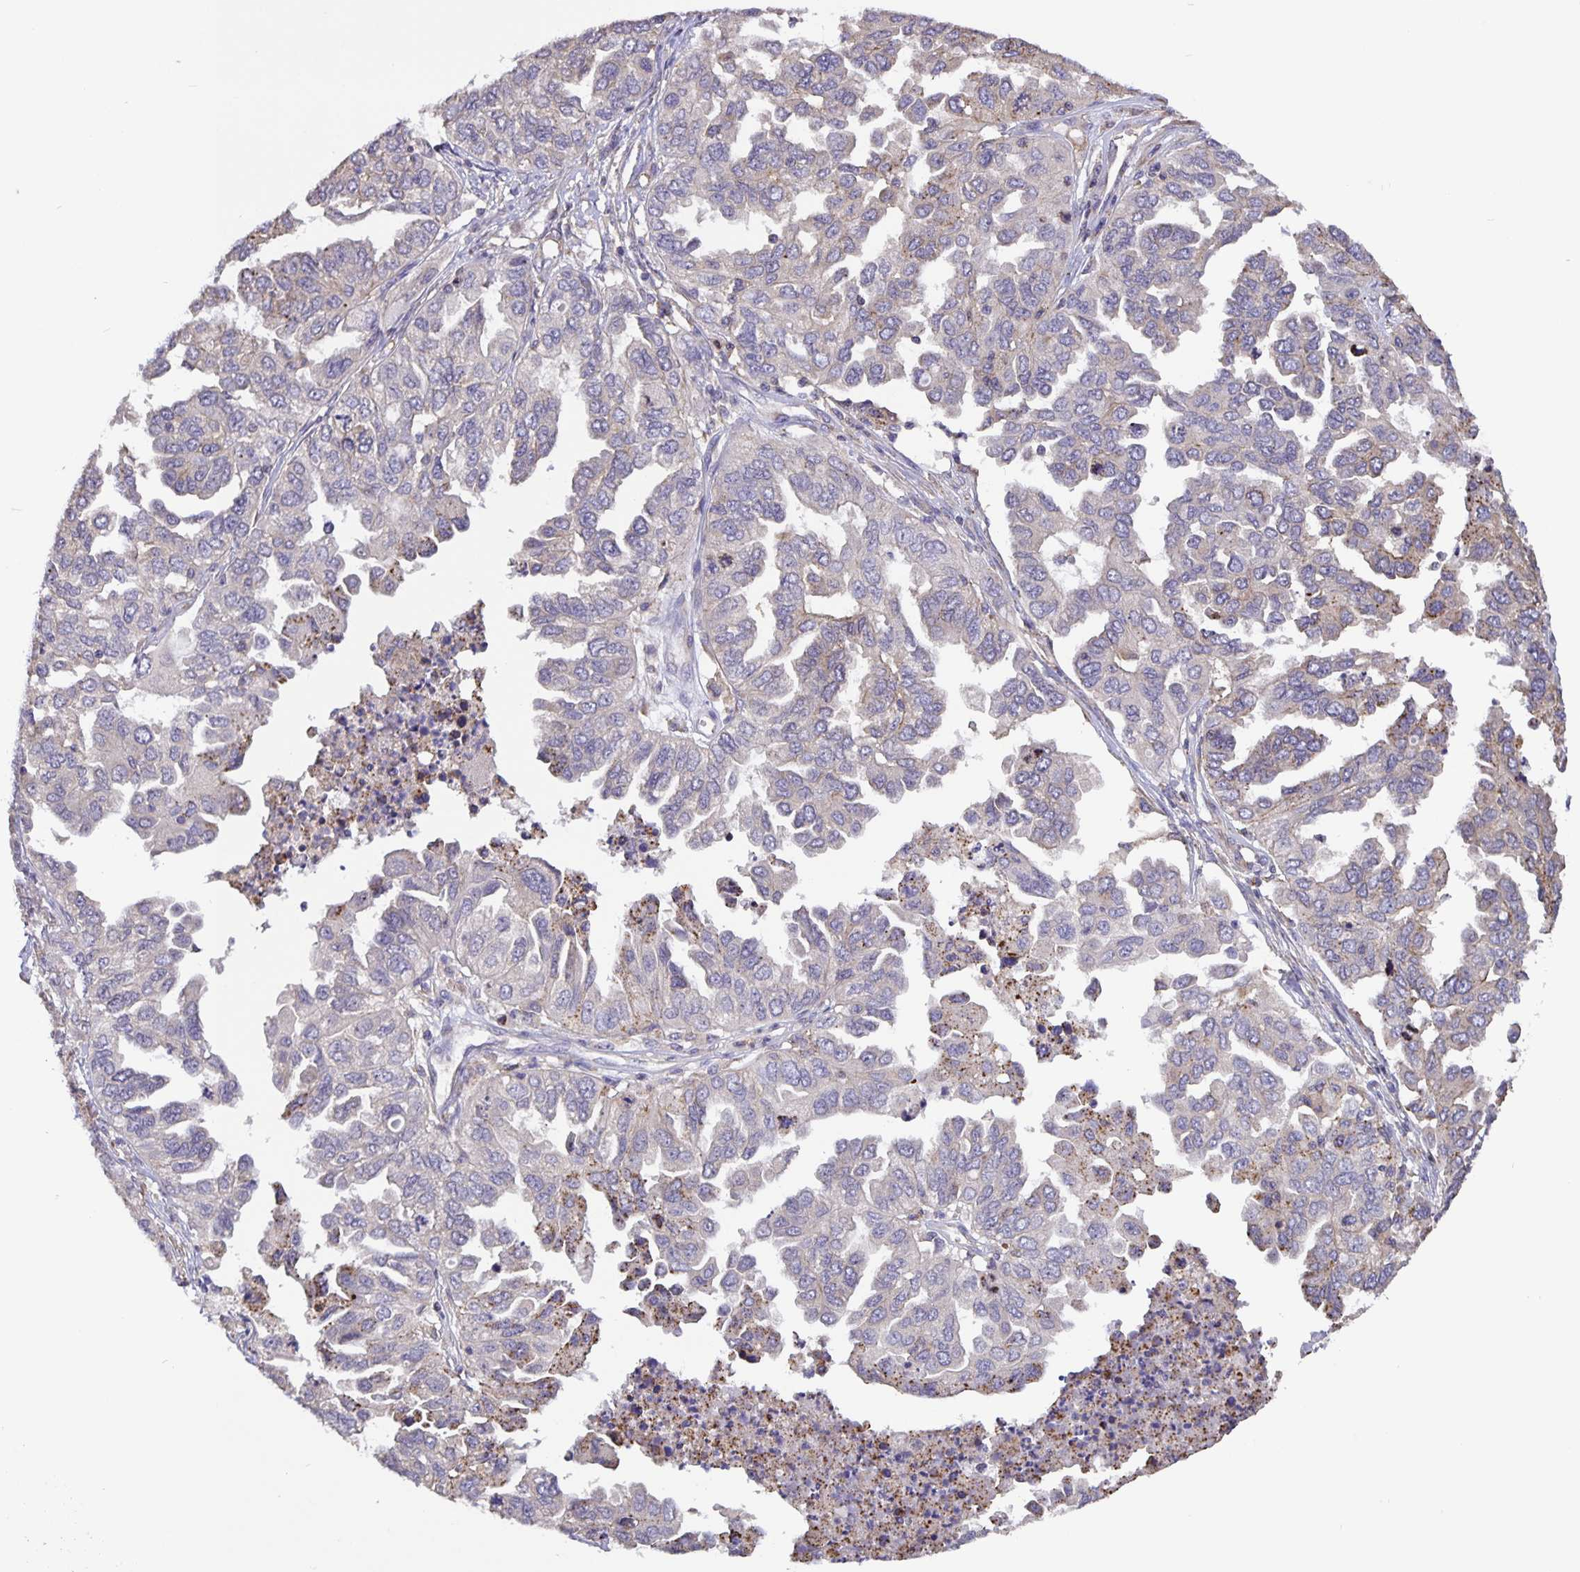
{"staining": {"intensity": "moderate", "quantity": "<25%", "location": "cytoplasmic/membranous"}, "tissue": "ovarian cancer", "cell_type": "Tumor cells", "image_type": "cancer", "snomed": [{"axis": "morphology", "description": "Cystadenocarcinoma, serous, NOS"}, {"axis": "topography", "description": "Ovary"}], "caption": "There is low levels of moderate cytoplasmic/membranous positivity in tumor cells of ovarian cancer (serous cystadenocarcinoma), as demonstrated by immunohistochemical staining (brown color).", "gene": "TMEM71", "patient": {"sex": "female", "age": 53}}